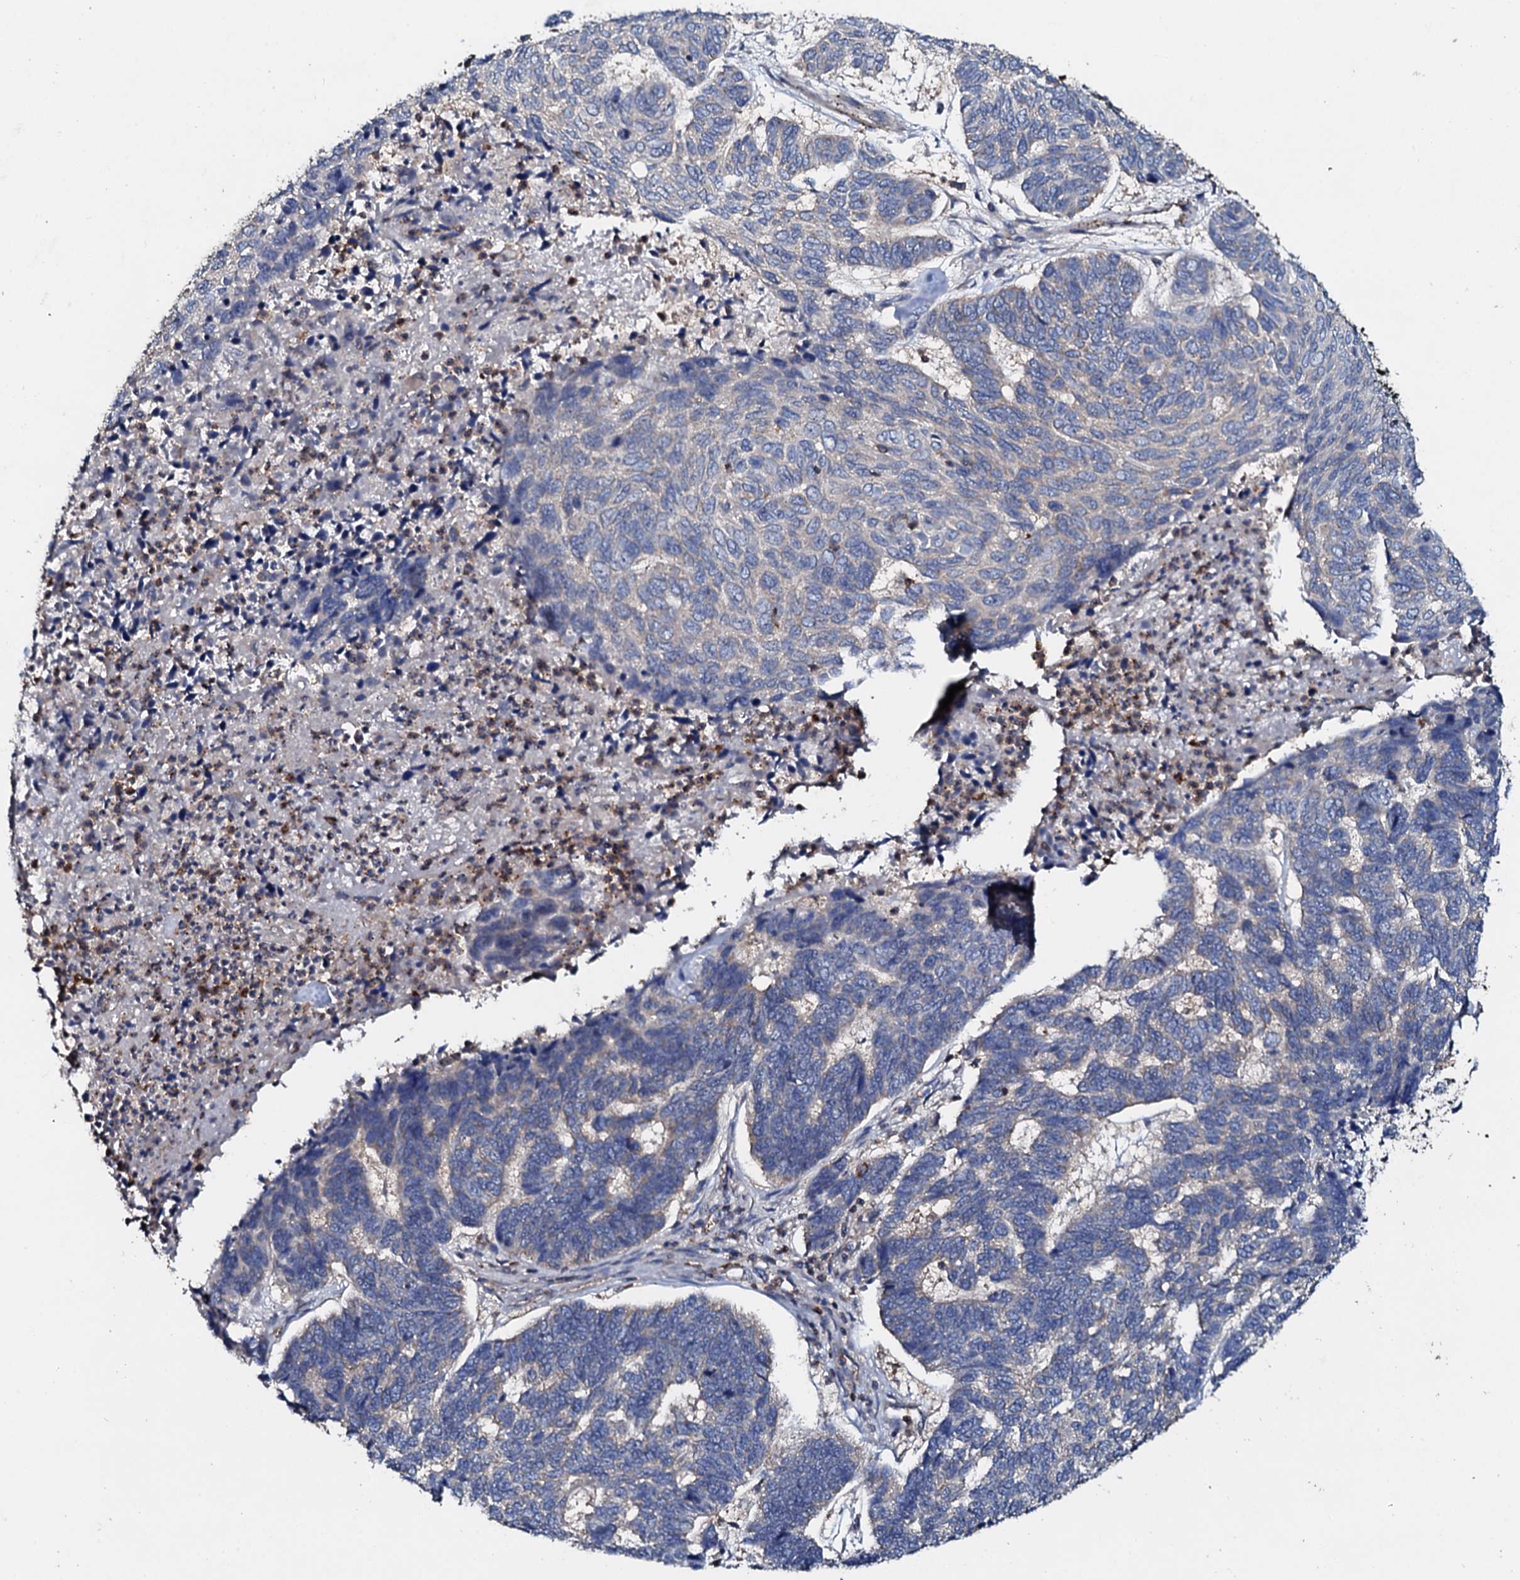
{"staining": {"intensity": "negative", "quantity": "none", "location": "none"}, "tissue": "skin cancer", "cell_type": "Tumor cells", "image_type": "cancer", "snomed": [{"axis": "morphology", "description": "Basal cell carcinoma"}, {"axis": "topography", "description": "Skin"}], "caption": "Skin cancer (basal cell carcinoma) was stained to show a protein in brown. There is no significant positivity in tumor cells.", "gene": "GRK2", "patient": {"sex": "female", "age": 65}}